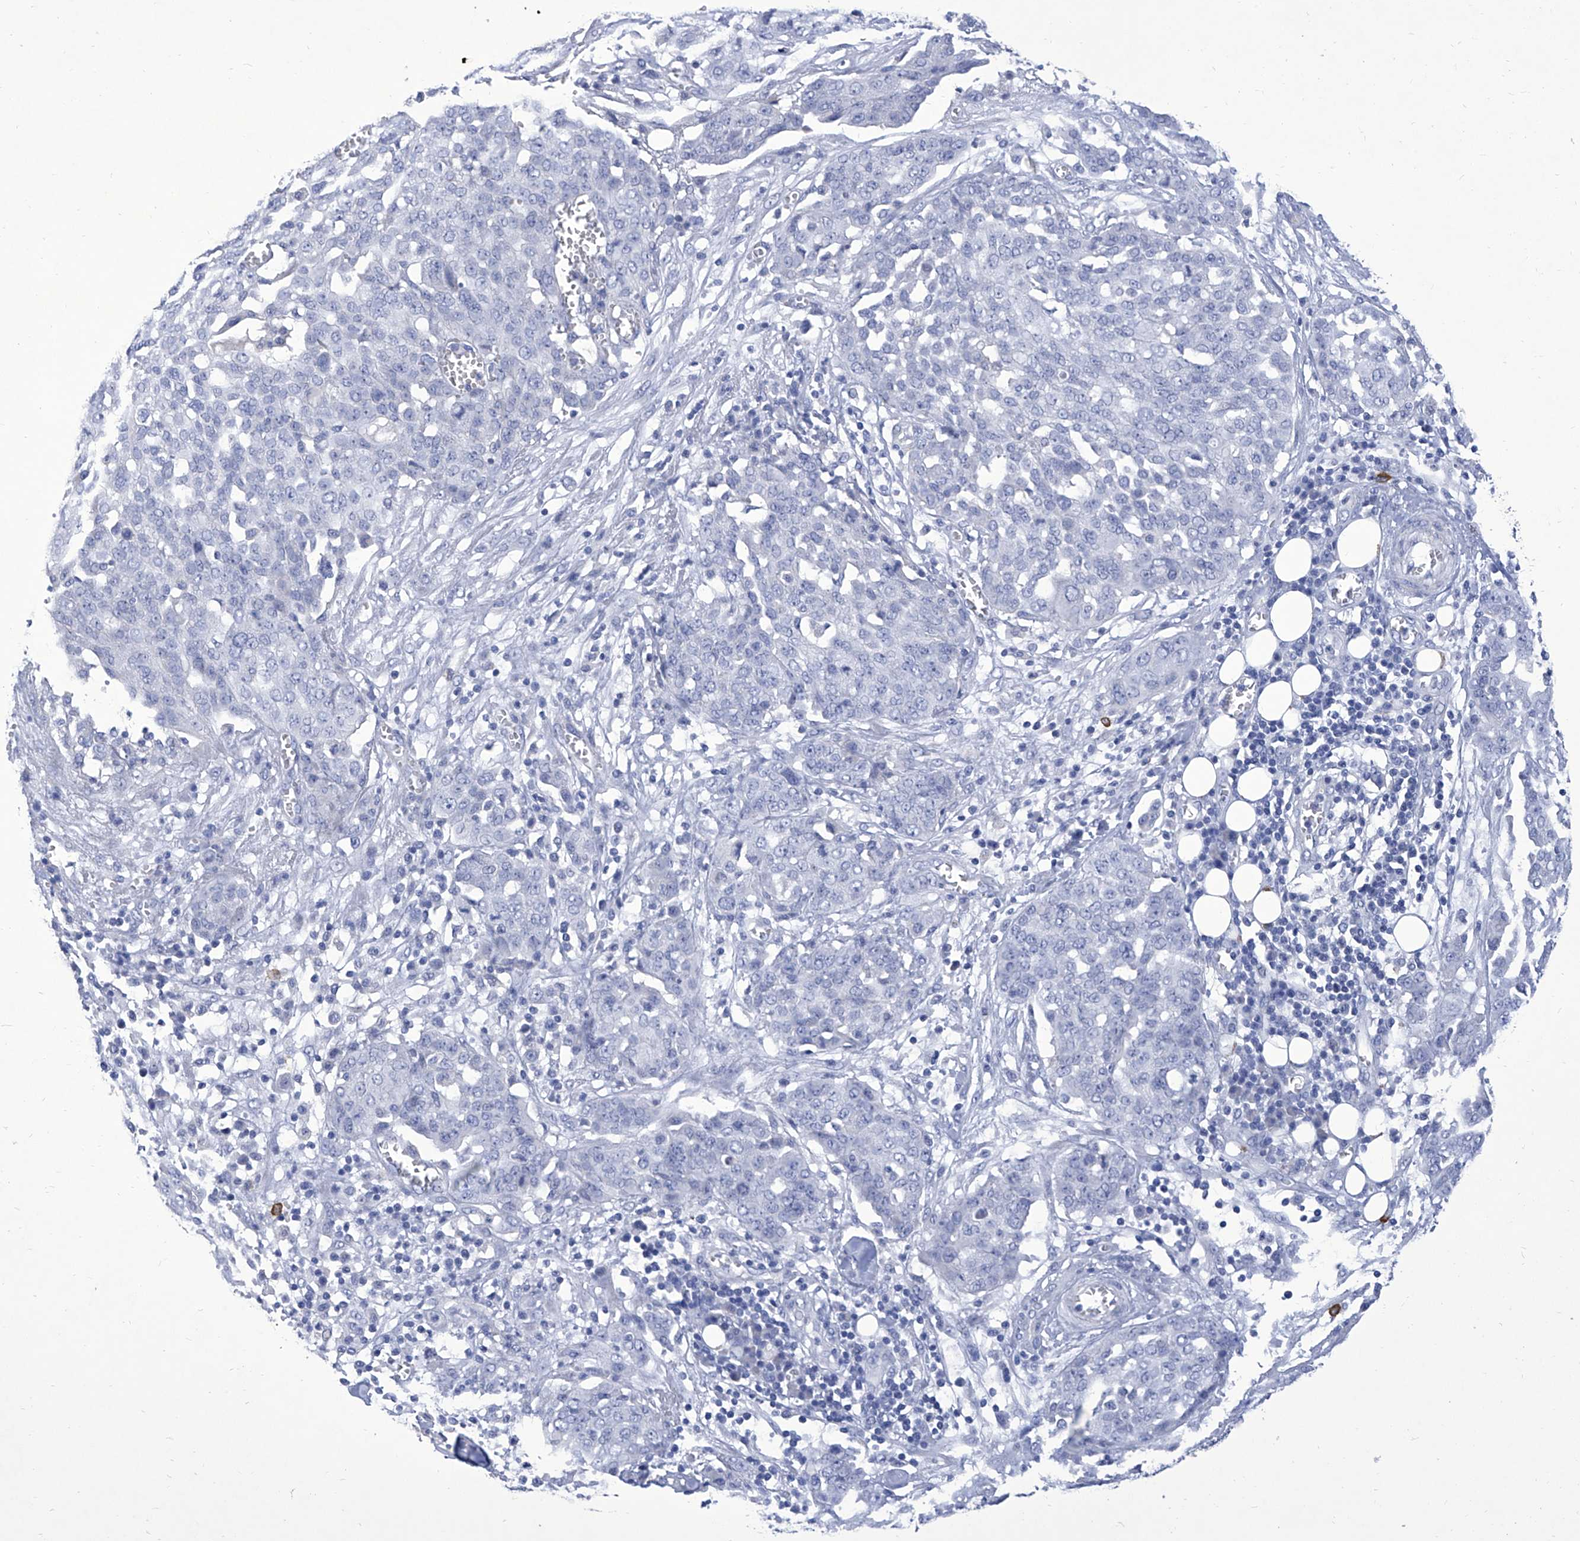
{"staining": {"intensity": "negative", "quantity": "none", "location": "none"}, "tissue": "ovarian cancer", "cell_type": "Tumor cells", "image_type": "cancer", "snomed": [{"axis": "morphology", "description": "Cystadenocarcinoma, serous, NOS"}, {"axis": "topography", "description": "Soft tissue"}, {"axis": "topography", "description": "Ovary"}], "caption": "There is no significant expression in tumor cells of serous cystadenocarcinoma (ovarian).", "gene": "IFNL2", "patient": {"sex": "female", "age": 57}}